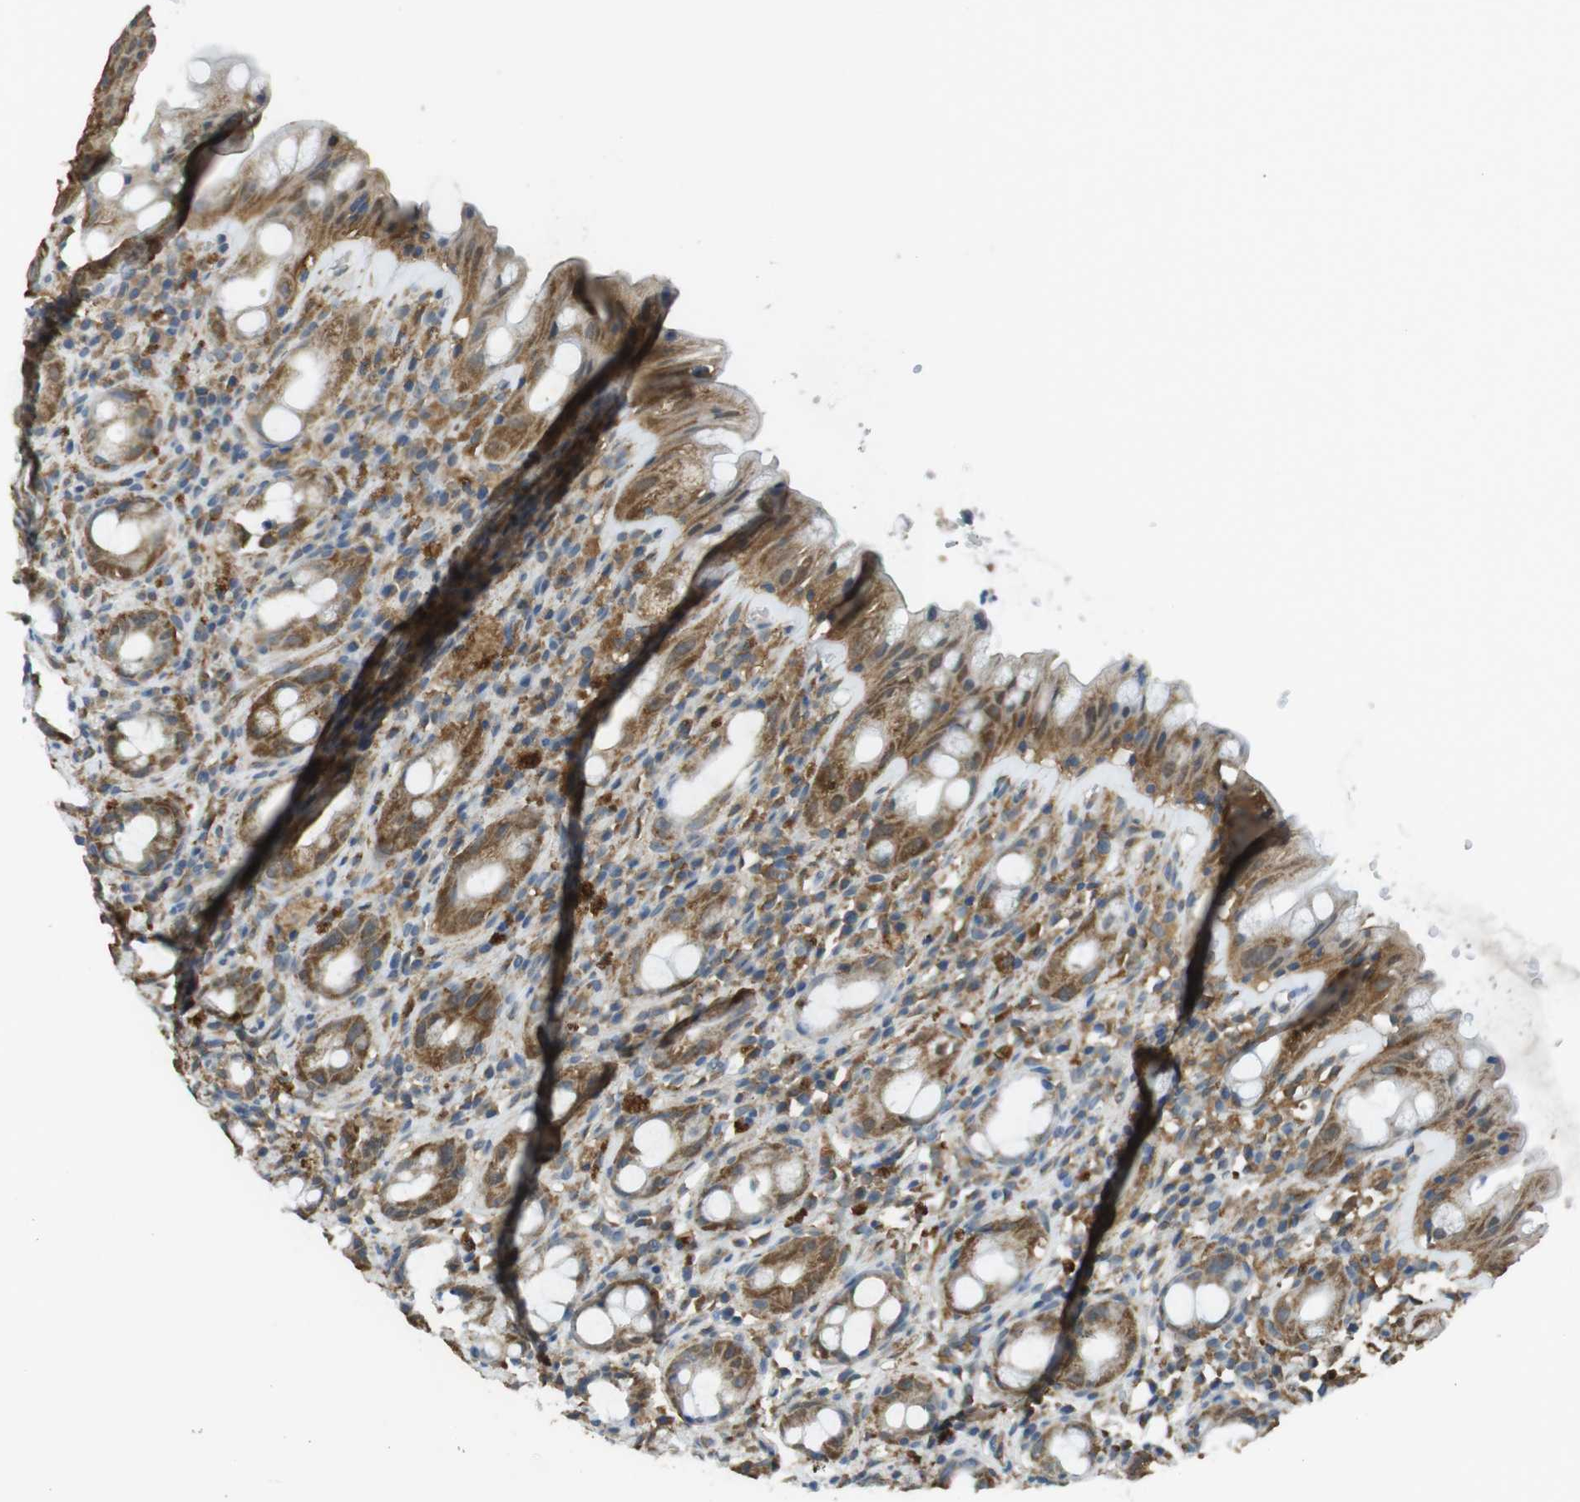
{"staining": {"intensity": "moderate", "quantity": ">75%", "location": "cytoplasmic/membranous"}, "tissue": "rectum", "cell_type": "Glandular cells", "image_type": "normal", "snomed": [{"axis": "morphology", "description": "Normal tissue, NOS"}, {"axis": "topography", "description": "Rectum"}], "caption": "Immunohistochemistry (IHC) image of normal rectum: human rectum stained using IHC exhibits medium levels of moderate protein expression localized specifically in the cytoplasmic/membranous of glandular cells, appearing as a cytoplasmic/membranous brown color.", "gene": "BRI3BP", "patient": {"sex": "male", "age": 44}}